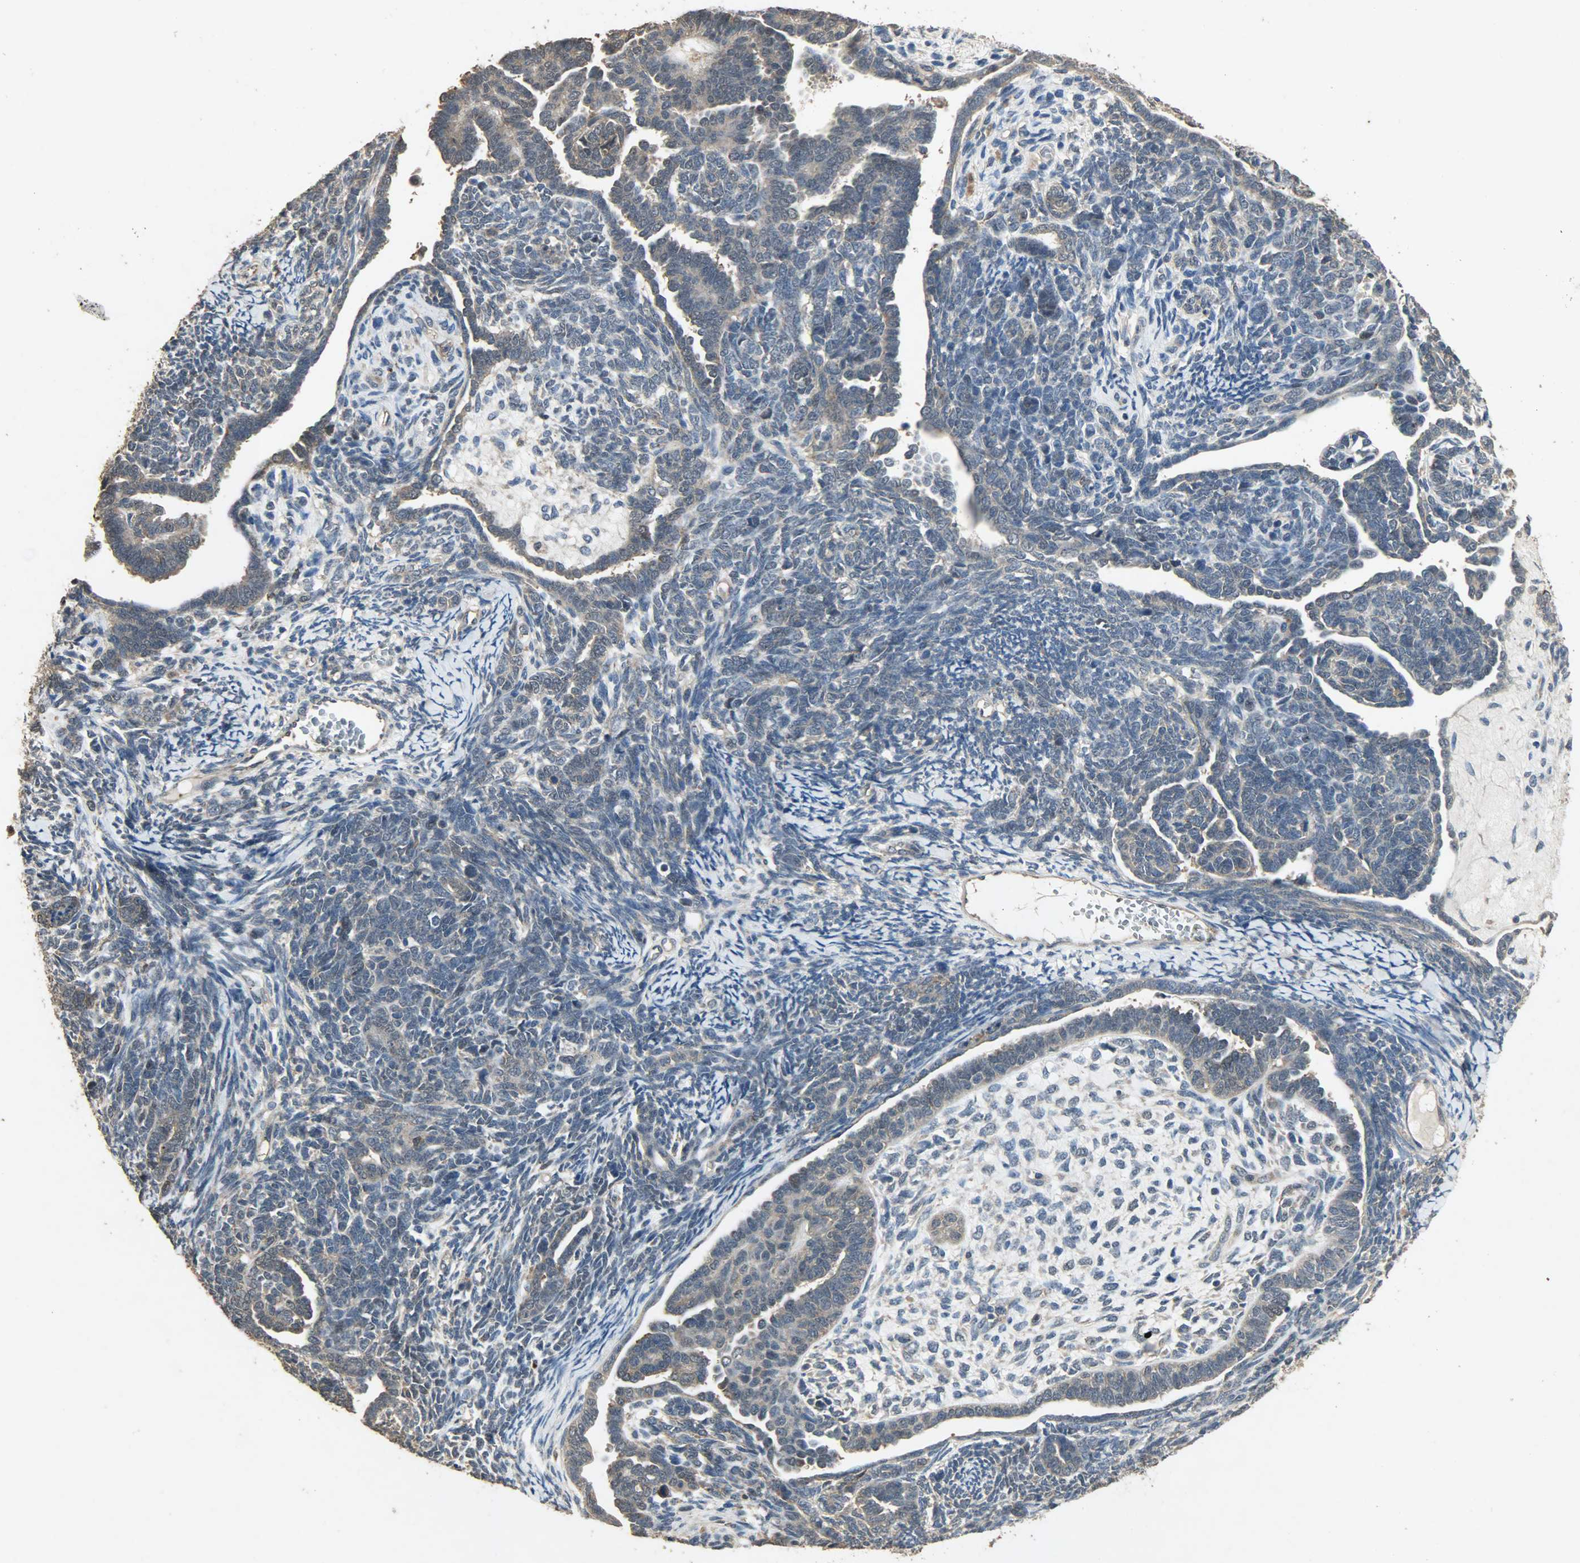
{"staining": {"intensity": "weak", "quantity": ">75%", "location": "cytoplasmic/membranous"}, "tissue": "endometrial cancer", "cell_type": "Tumor cells", "image_type": "cancer", "snomed": [{"axis": "morphology", "description": "Neoplasm, malignant, NOS"}, {"axis": "topography", "description": "Endometrium"}], "caption": "High-power microscopy captured an immunohistochemistry image of endometrial cancer, revealing weak cytoplasmic/membranous expression in about >75% of tumor cells. (DAB (3,3'-diaminobenzidine) IHC, brown staining for protein, blue staining for nuclei).", "gene": "CDKN2C", "patient": {"sex": "female", "age": 74}}